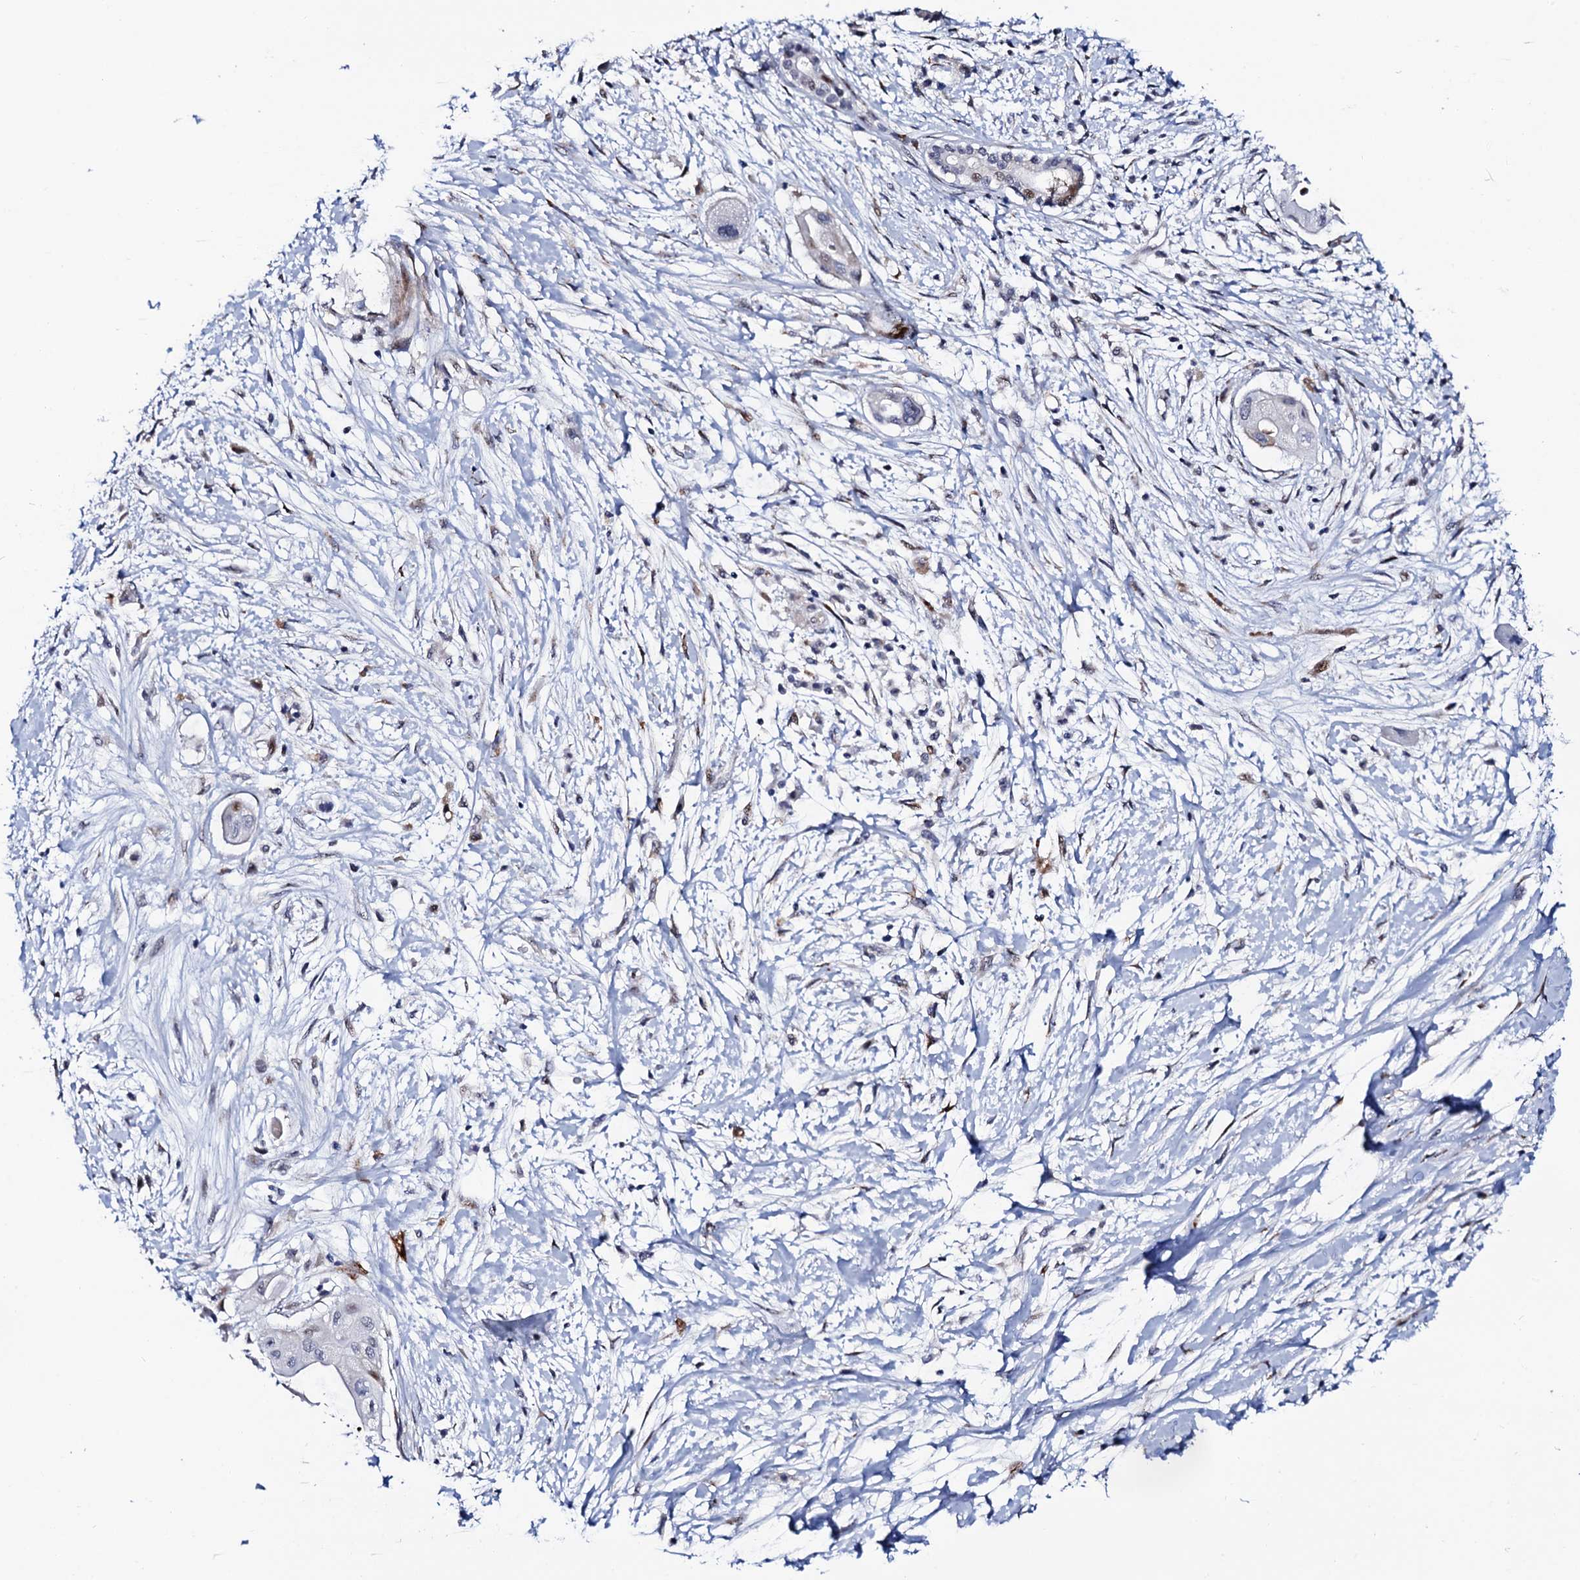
{"staining": {"intensity": "weak", "quantity": "<25%", "location": "nuclear"}, "tissue": "pancreatic cancer", "cell_type": "Tumor cells", "image_type": "cancer", "snomed": [{"axis": "morphology", "description": "Adenocarcinoma, NOS"}, {"axis": "topography", "description": "Pancreas"}], "caption": "Immunohistochemistry of human pancreatic cancer shows no positivity in tumor cells.", "gene": "TRMT112", "patient": {"sex": "male", "age": 68}}